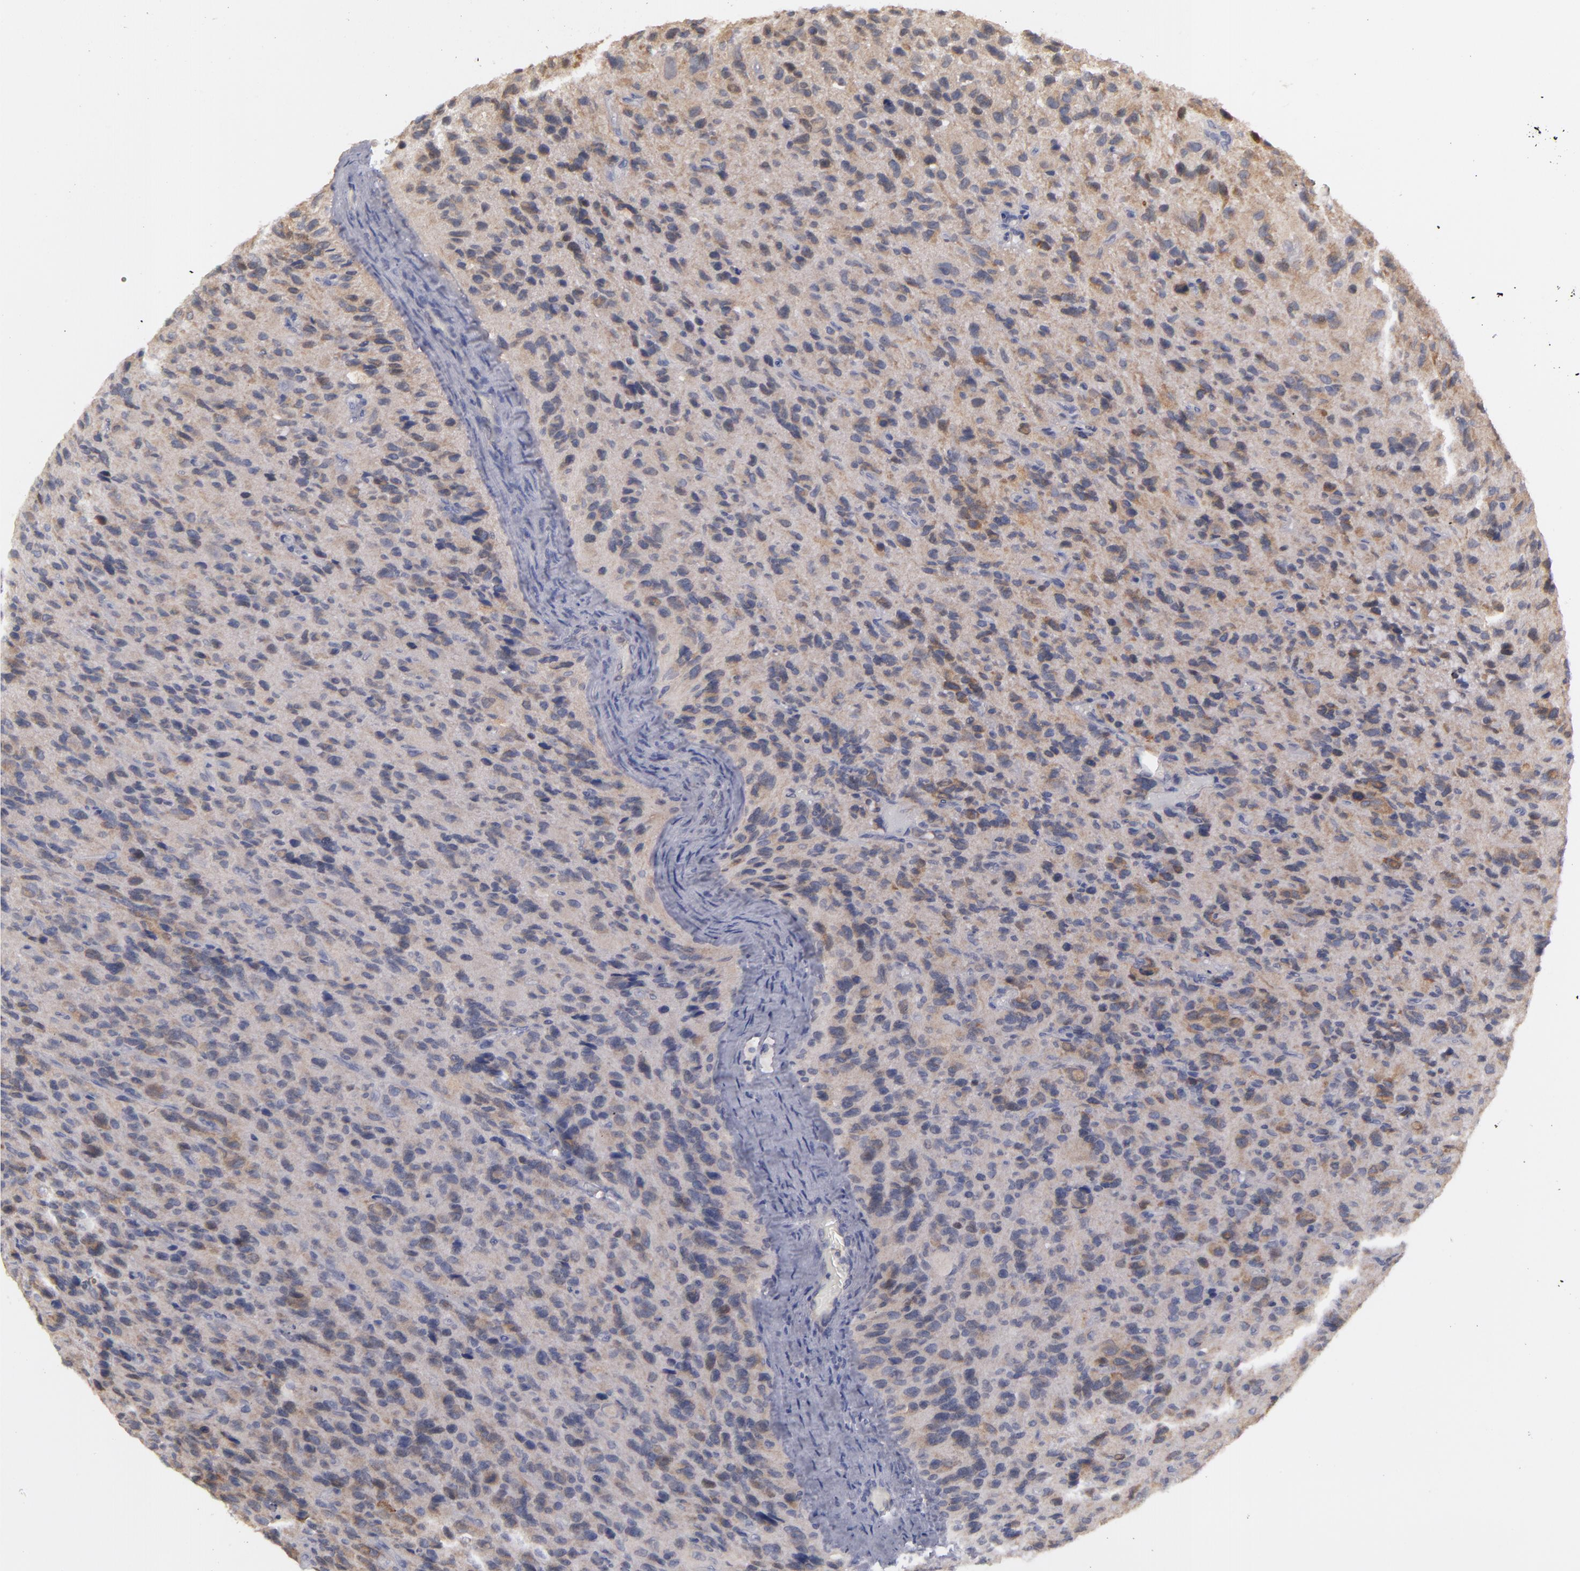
{"staining": {"intensity": "weak", "quantity": ">75%", "location": "cytoplasmic/membranous"}, "tissue": "glioma", "cell_type": "Tumor cells", "image_type": "cancer", "snomed": [{"axis": "morphology", "description": "Glioma, malignant, High grade"}, {"axis": "topography", "description": "Brain"}], "caption": "High-power microscopy captured an immunohistochemistry image of malignant glioma (high-grade), revealing weak cytoplasmic/membranous staining in approximately >75% of tumor cells.", "gene": "MTHFD1", "patient": {"sex": "male", "age": 77}}